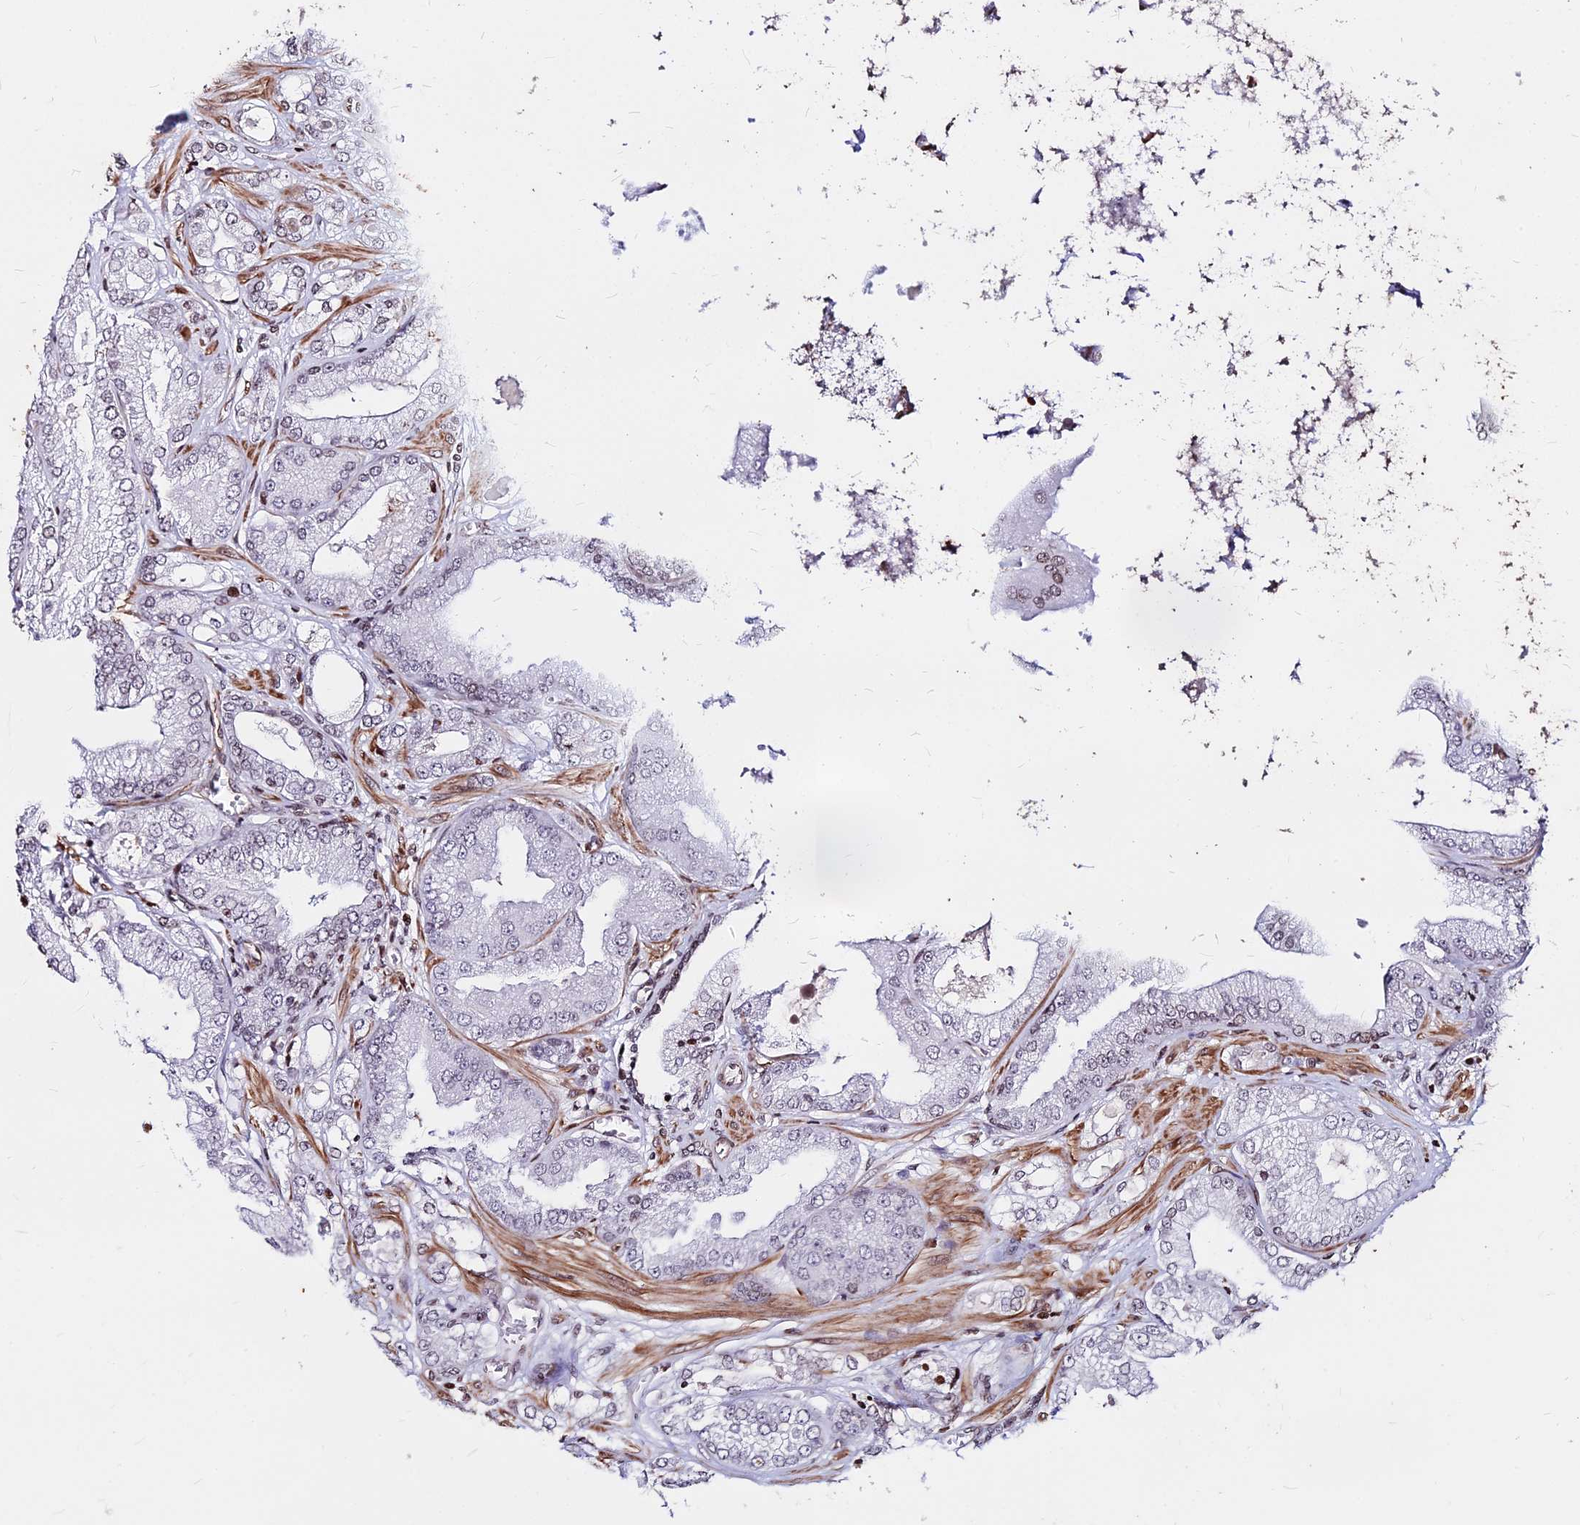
{"staining": {"intensity": "weak", "quantity": "<25%", "location": "nuclear"}, "tissue": "prostate cancer", "cell_type": "Tumor cells", "image_type": "cancer", "snomed": [{"axis": "morphology", "description": "Adenocarcinoma, Low grade"}, {"axis": "topography", "description": "Prostate"}], "caption": "The immunohistochemistry (IHC) photomicrograph has no significant positivity in tumor cells of prostate adenocarcinoma (low-grade) tissue. Nuclei are stained in blue.", "gene": "NYAP2", "patient": {"sex": "male", "age": 55}}